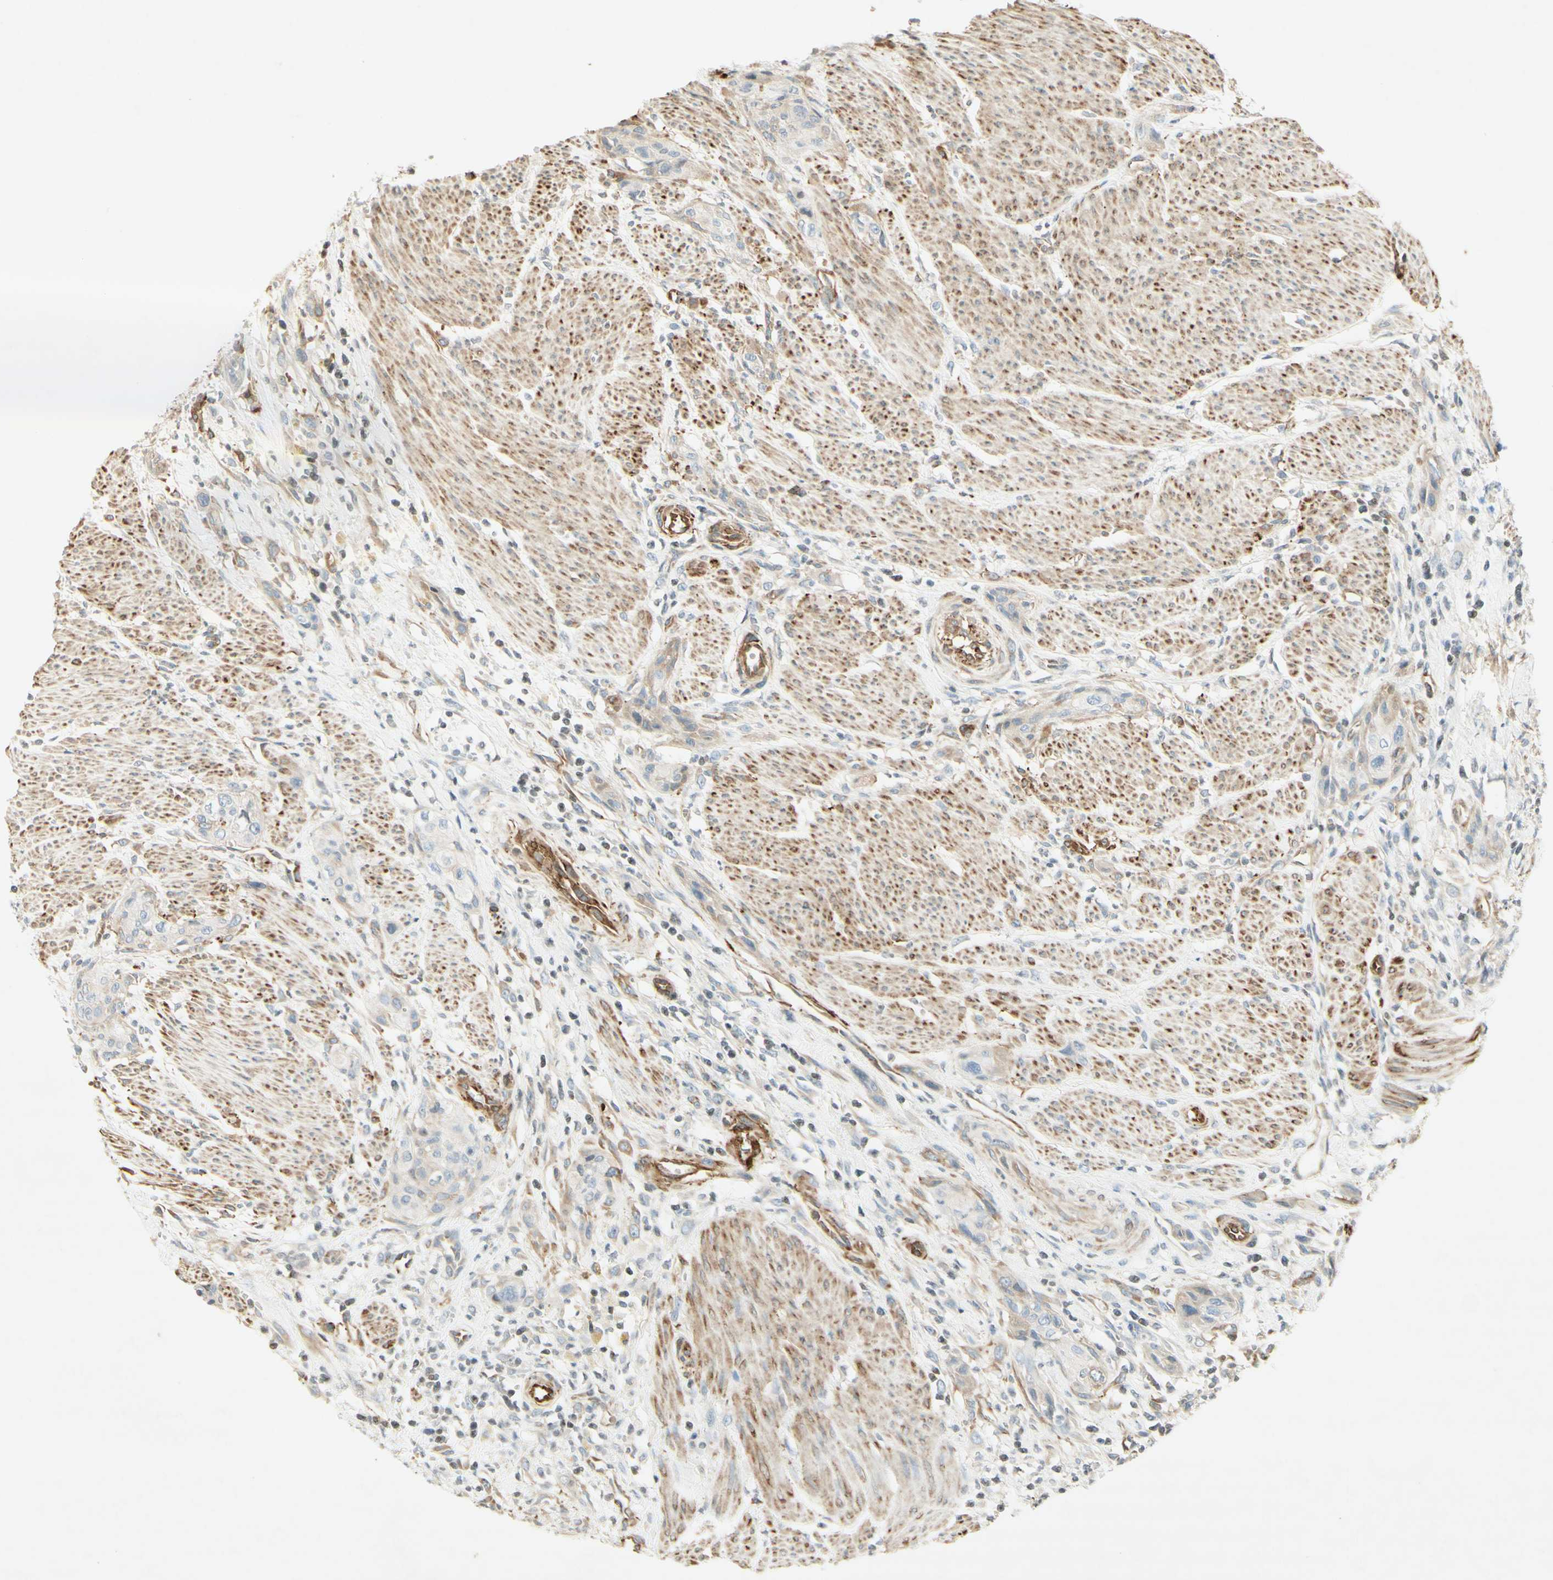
{"staining": {"intensity": "weak", "quantity": "<25%", "location": "cytoplasmic/membranous"}, "tissue": "urothelial cancer", "cell_type": "Tumor cells", "image_type": "cancer", "snomed": [{"axis": "morphology", "description": "Urothelial carcinoma, High grade"}, {"axis": "topography", "description": "Urinary bladder"}], "caption": "Immunohistochemistry micrograph of neoplastic tissue: human urothelial cancer stained with DAB (3,3'-diaminobenzidine) reveals no significant protein staining in tumor cells.", "gene": "MAP1B", "patient": {"sex": "male", "age": 35}}